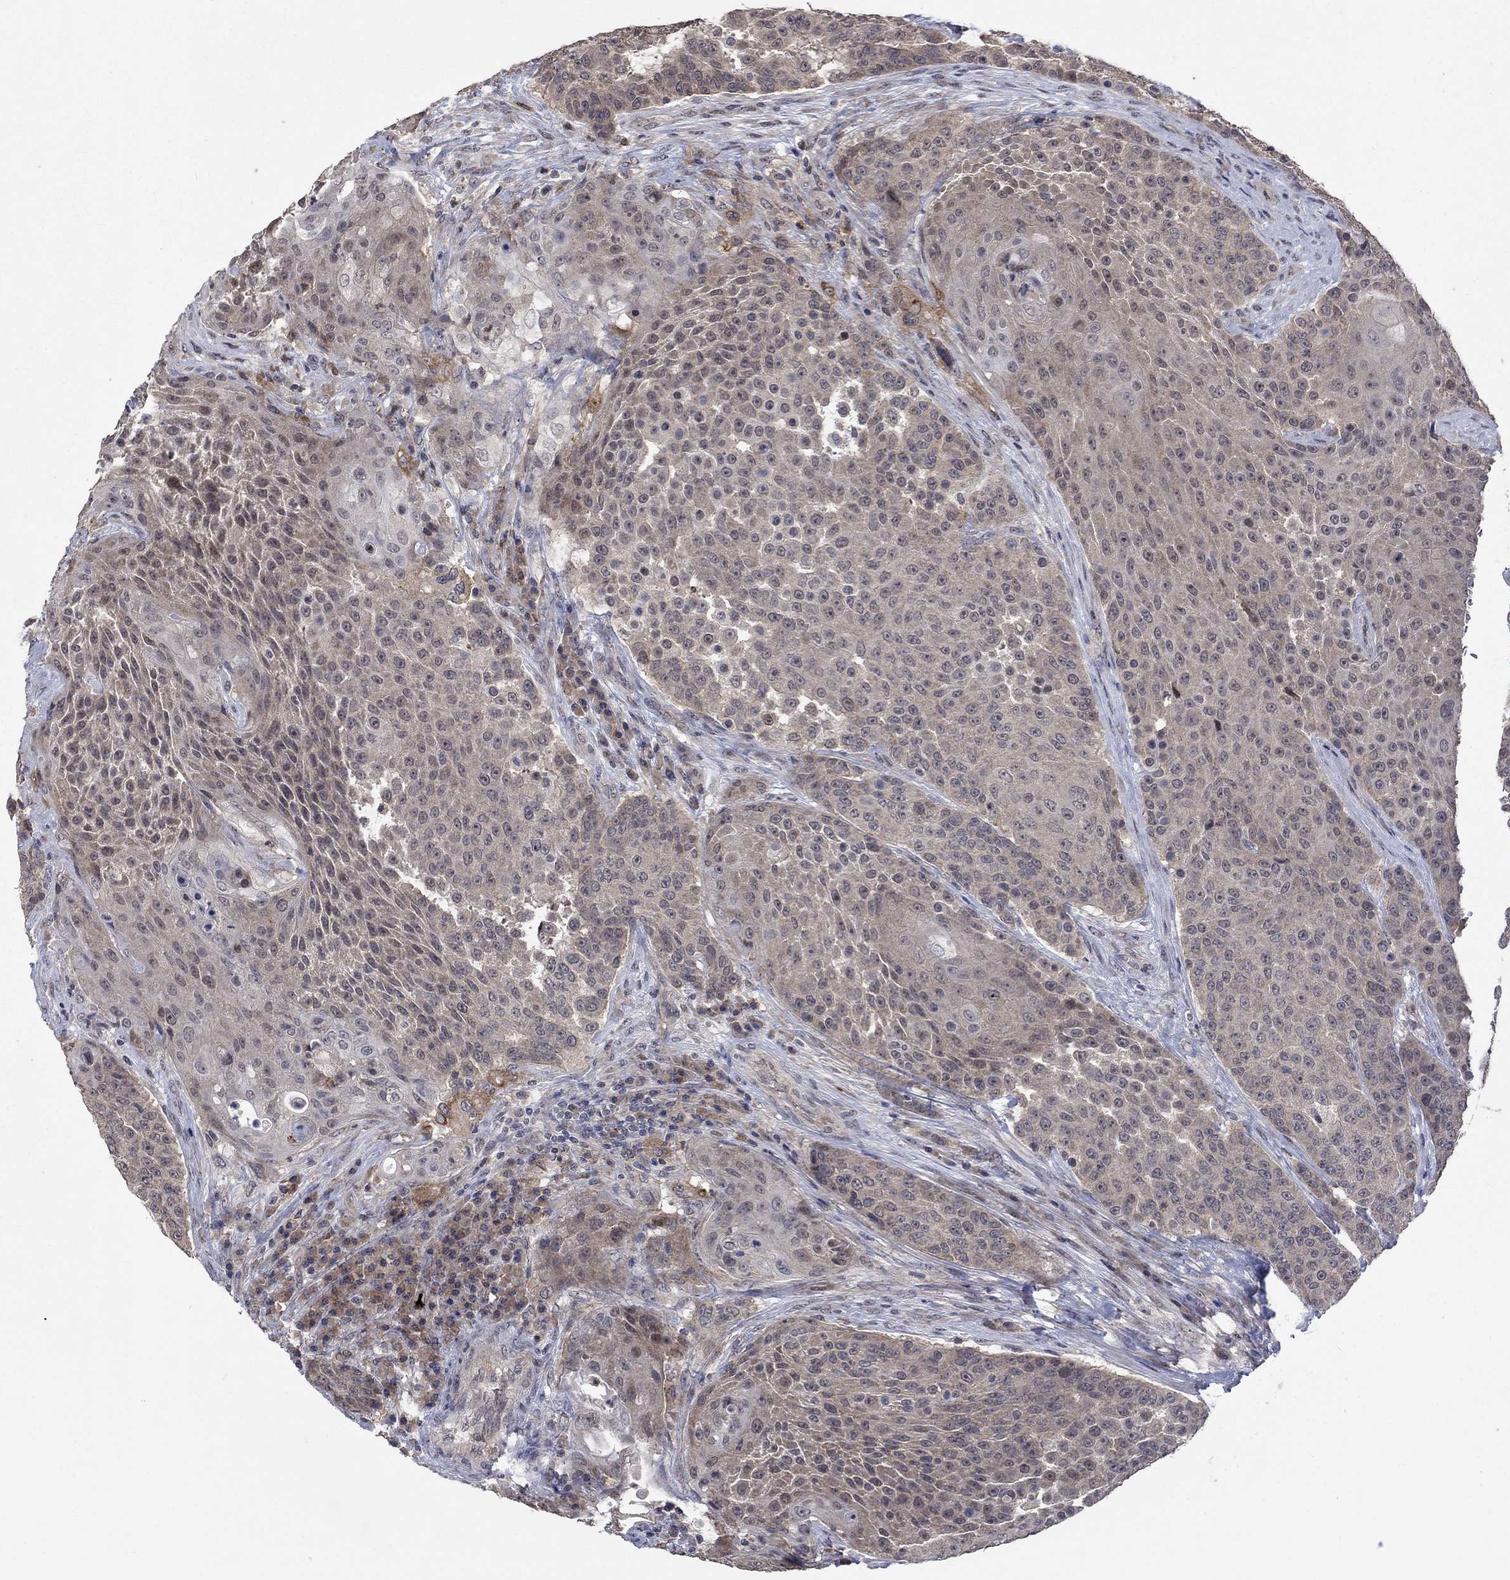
{"staining": {"intensity": "negative", "quantity": "none", "location": "none"}, "tissue": "urothelial cancer", "cell_type": "Tumor cells", "image_type": "cancer", "snomed": [{"axis": "morphology", "description": "Urothelial carcinoma, High grade"}, {"axis": "topography", "description": "Urinary bladder"}], "caption": "The photomicrograph shows no significant positivity in tumor cells of urothelial cancer.", "gene": "PPP1R9A", "patient": {"sex": "female", "age": 63}}